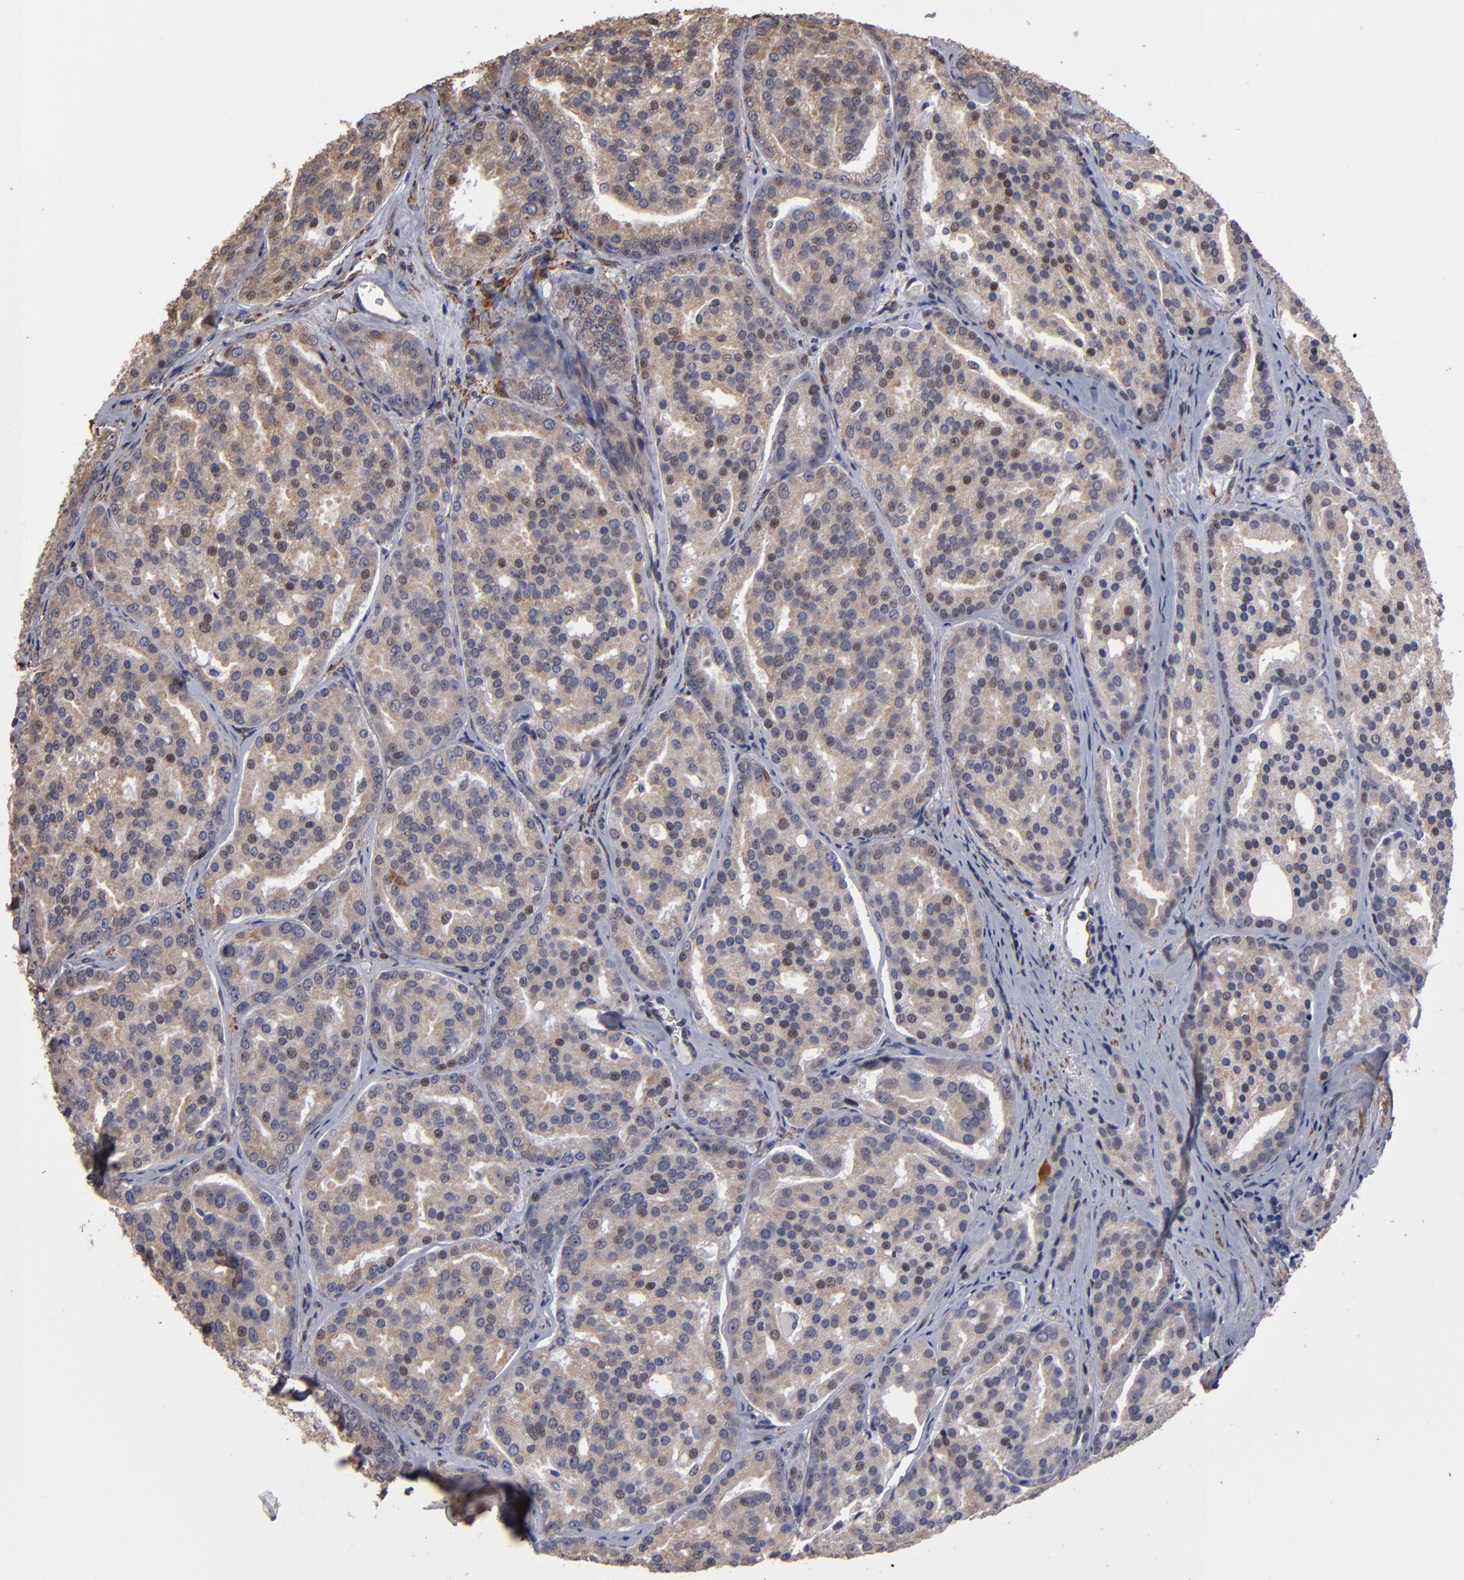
{"staining": {"intensity": "weak", "quantity": ">75%", "location": "cytoplasmic/membranous,nuclear"}, "tissue": "prostate cancer", "cell_type": "Tumor cells", "image_type": "cancer", "snomed": [{"axis": "morphology", "description": "Adenocarcinoma, High grade"}, {"axis": "topography", "description": "Prostate"}], "caption": "Human prostate adenocarcinoma (high-grade) stained for a protein (brown) exhibits weak cytoplasmic/membranous and nuclear positive staining in about >75% of tumor cells.", "gene": "PGRMC1", "patient": {"sex": "male", "age": 64}}